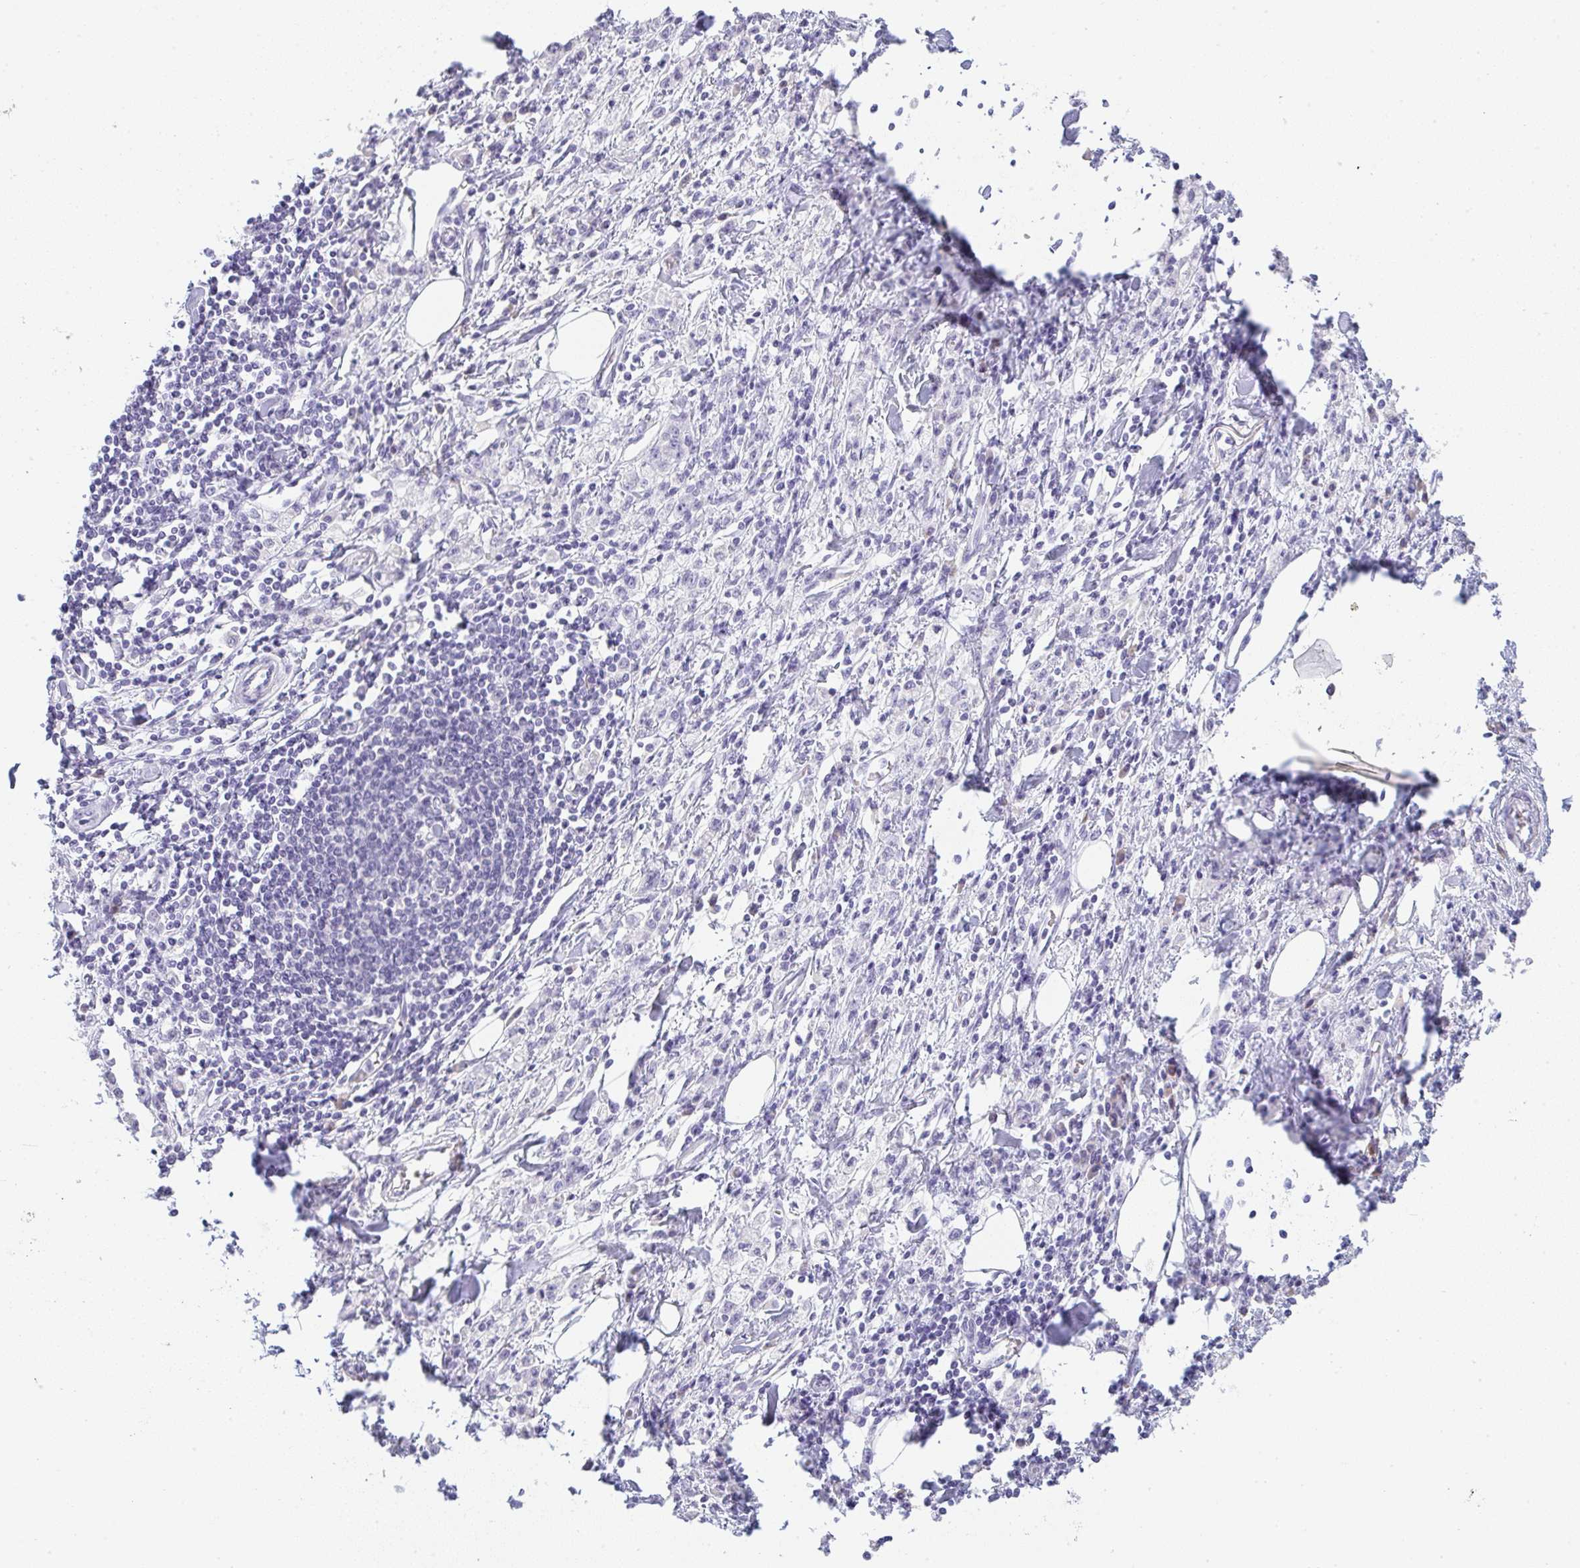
{"staining": {"intensity": "negative", "quantity": "none", "location": "none"}, "tissue": "stomach cancer", "cell_type": "Tumor cells", "image_type": "cancer", "snomed": [{"axis": "morphology", "description": "Adenocarcinoma, NOS"}, {"axis": "topography", "description": "Stomach"}], "caption": "Immunohistochemical staining of stomach cancer reveals no significant positivity in tumor cells. (DAB (3,3'-diaminobenzidine) immunohistochemistry (IHC) visualized using brightfield microscopy, high magnification).", "gene": "LPAR4", "patient": {"sex": "male", "age": 77}}